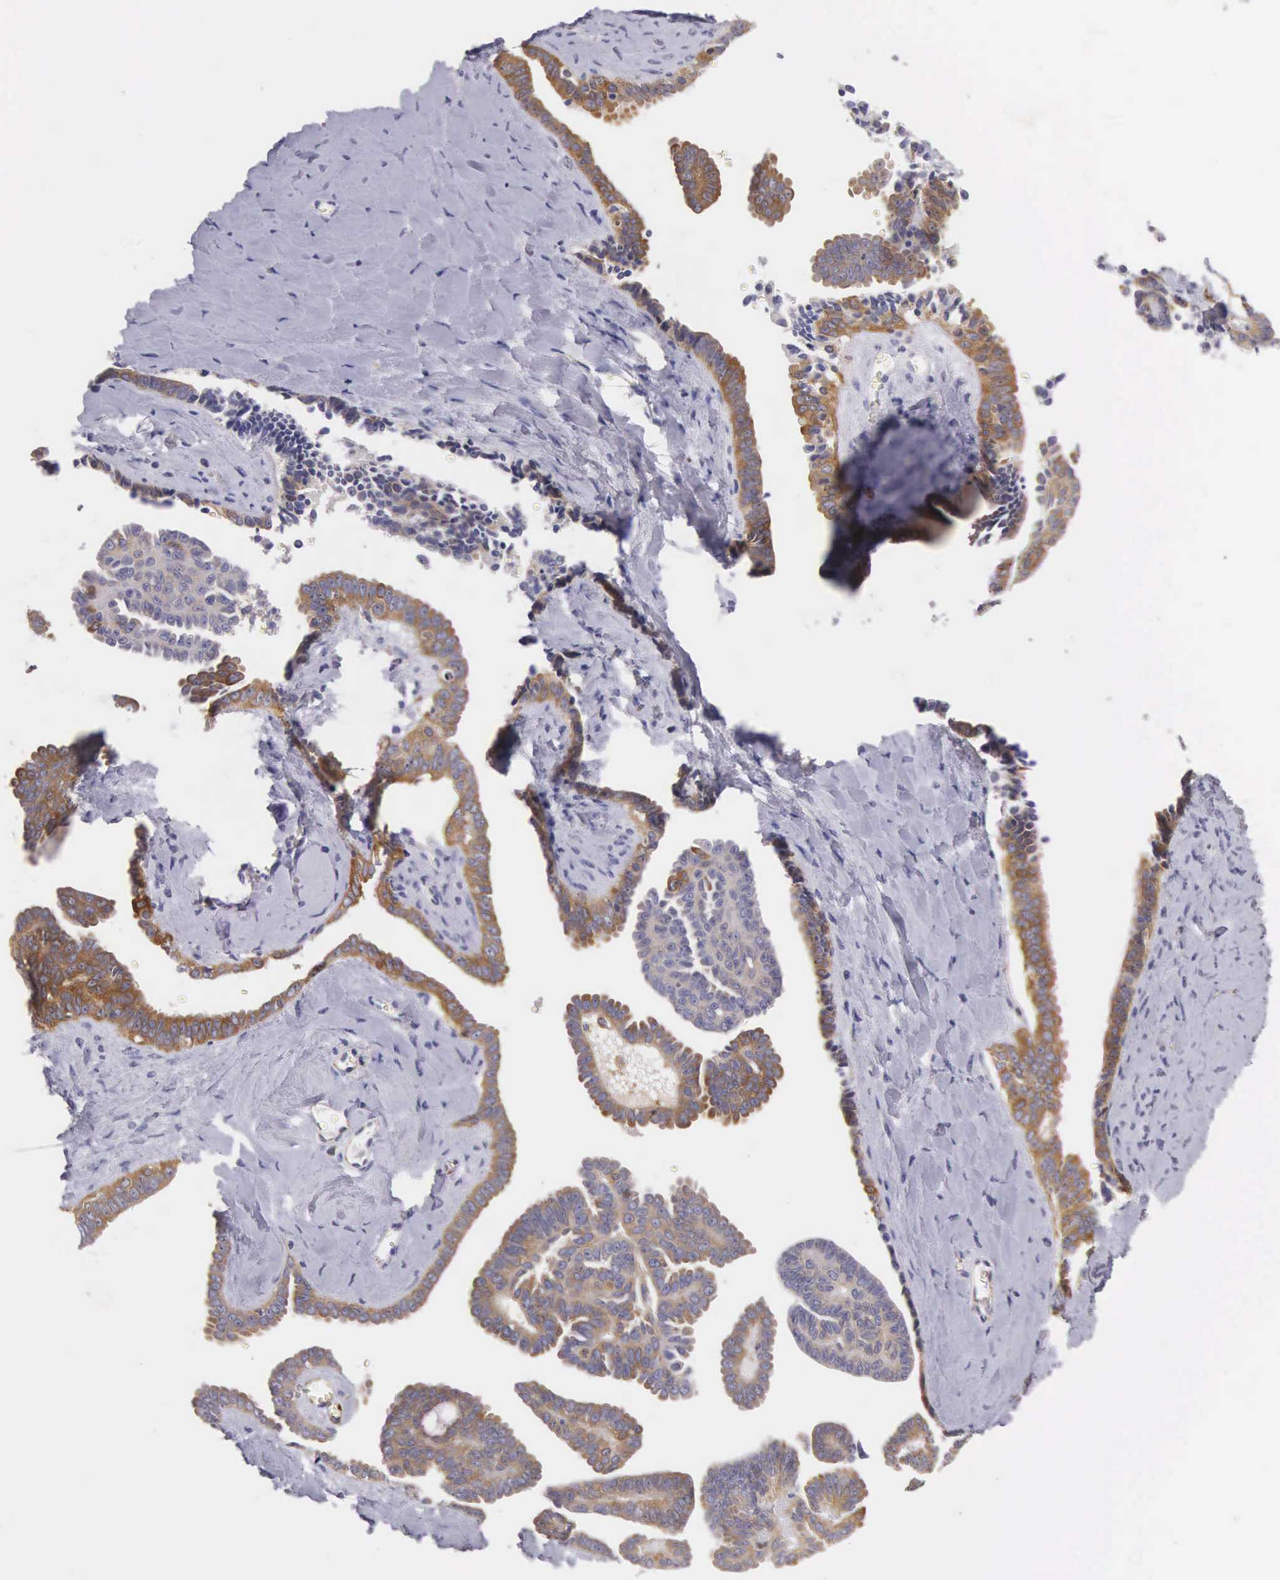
{"staining": {"intensity": "moderate", "quantity": ">75%", "location": "cytoplasmic/membranous"}, "tissue": "ovarian cancer", "cell_type": "Tumor cells", "image_type": "cancer", "snomed": [{"axis": "morphology", "description": "Cystadenocarcinoma, serous, NOS"}, {"axis": "topography", "description": "Ovary"}], "caption": "This histopathology image reveals immunohistochemistry staining of human ovarian cancer, with medium moderate cytoplasmic/membranous expression in approximately >75% of tumor cells.", "gene": "OSBPL3", "patient": {"sex": "female", "age": 71}}